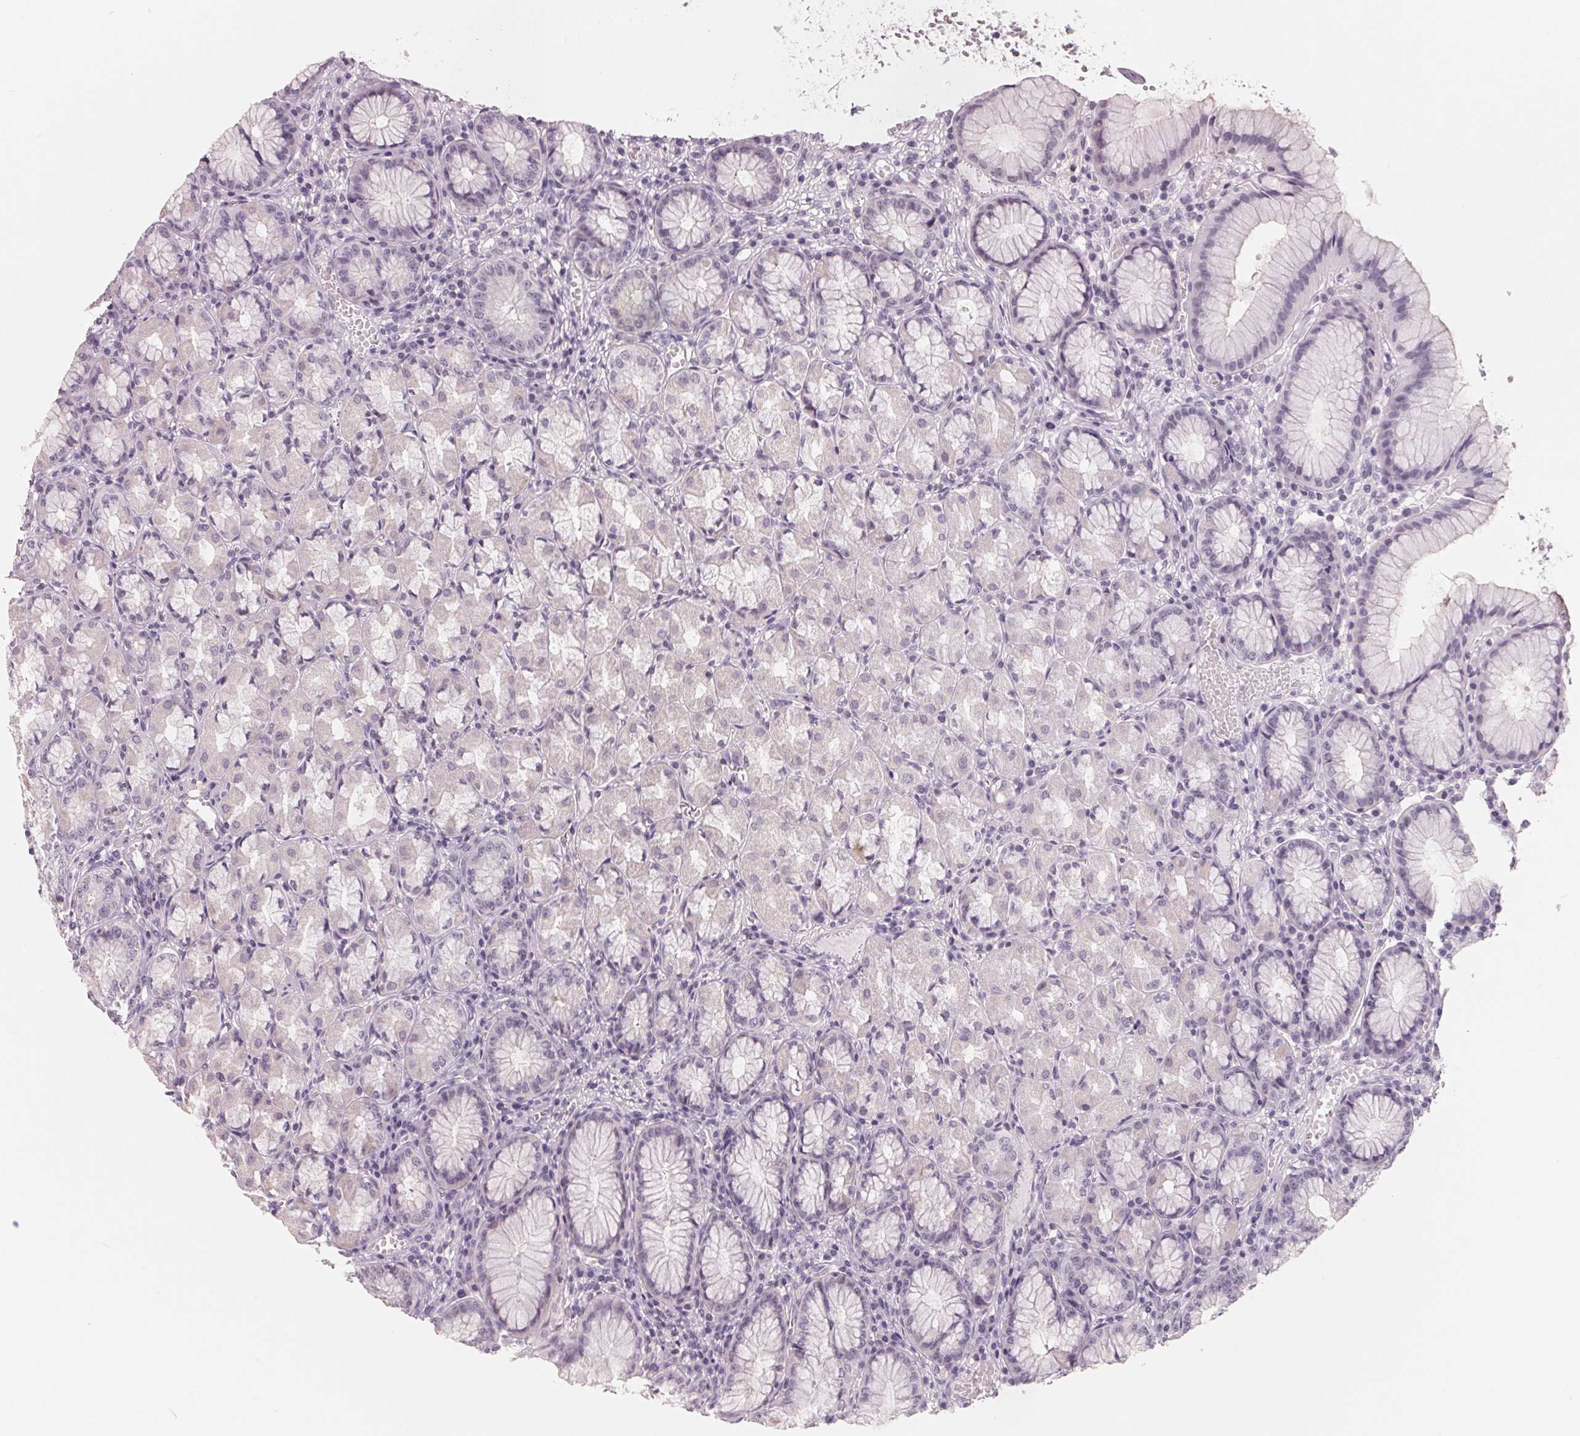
{"staining": {"intensity": "negative", "quantity": "none", "location": "none"}, "tissue": "stomach", "cell_type": "Glandular cells", "image_type": "normal", "snomed": [{"axis": "morphology", "description": "Normal tissue, NOS"}, {"axis": "topography", "description": "Stomach"}], "caption": "Image shows no protein staining in glandular cells of normal stomach.", "gene": "FTCD", "patient": {"sex": "male", "age": 55}}